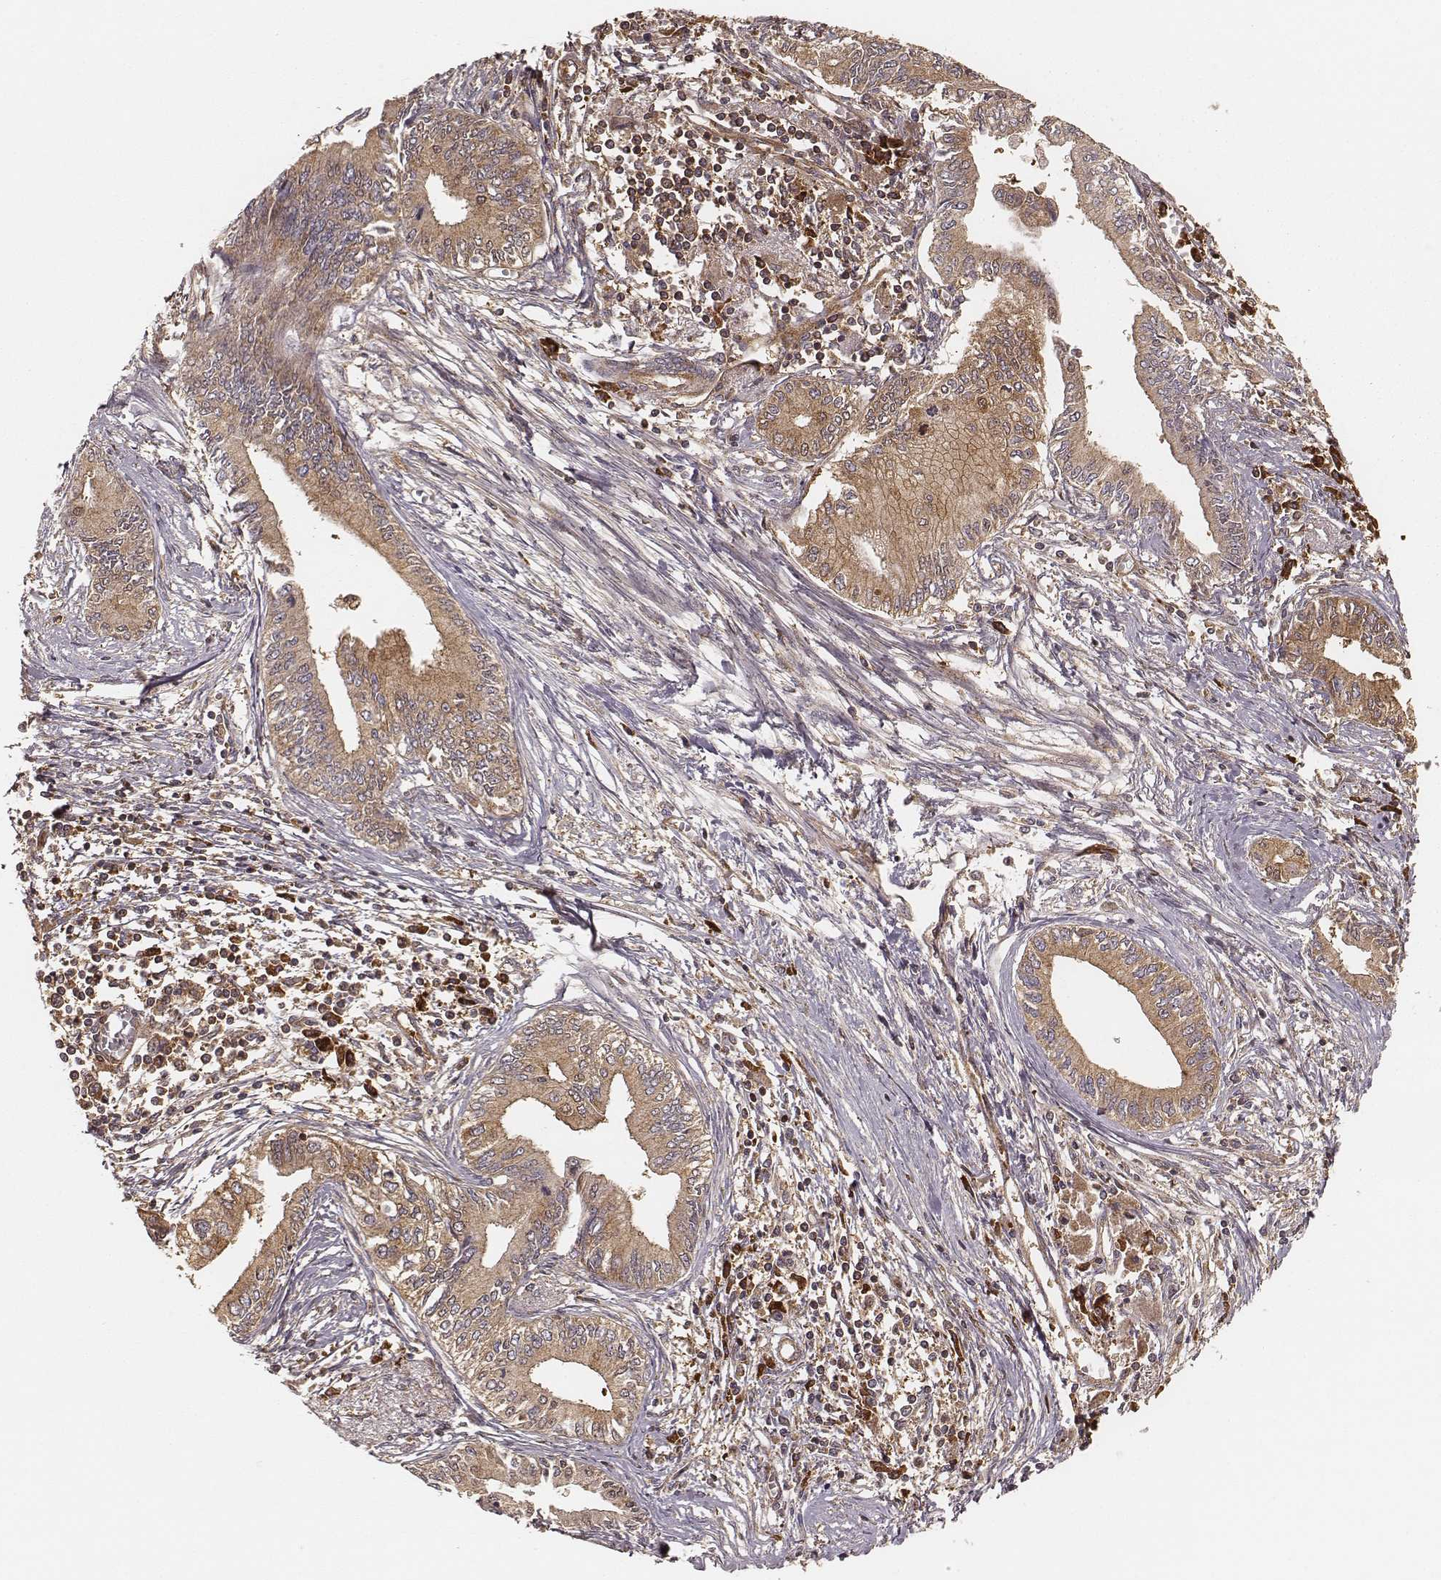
{"staining": {"intensity": "moderate", "quantity": ">75%", "location": "cytoplasmic/membranous"}, "tissue": "pancreatic cancer", "cell_type": "Tumor cells", "image_type": "cancer", "snomed": [{"axis": "morphology", "description": "Adenocarcinoma, NOS"}, {"axis": "topography", "description": "Pancreas"}], "caption": "Adenocarcinoma (pancreatic) was stained to show a protein in brown. There is medium levels of moderate cytoplasmic/membranous expression in about >75% of tumor cells.", "gene": "CARS1", "patient": {"sex": "female", "age": 61}}